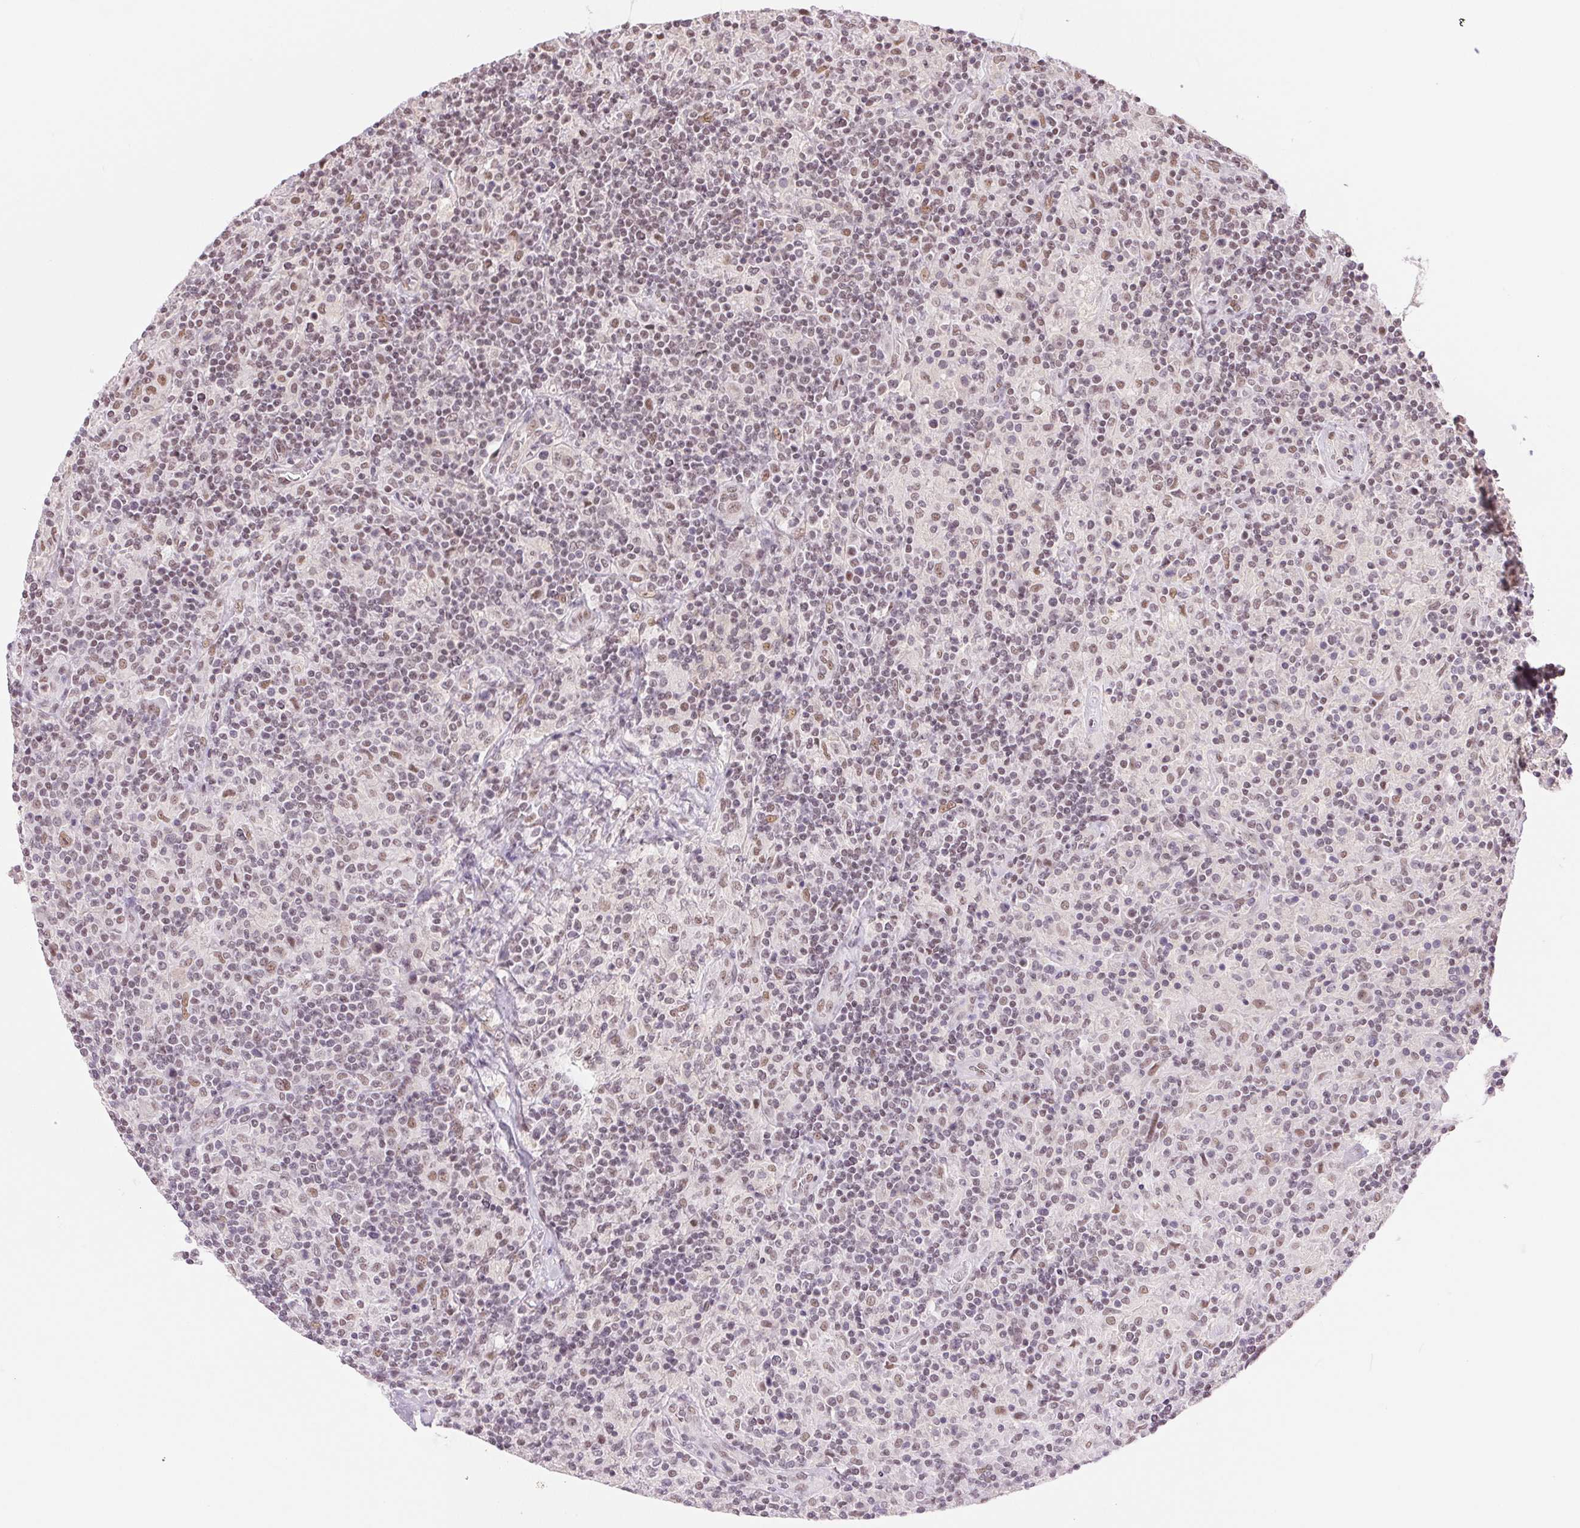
{"staining": {"intensity": "weak", "quantity": "25%-75%", "location": "nuclear"}, "tissue": "lymphoma", "cell_type": "Tumor cells", "image_type": "cancer", "snomed": [{"axis": "morphology", "description": "Hodgkin's disease, NOS"}, {"axis": "topography", "description": "Lymph node"}], "caption": "Weak nuclear protein expression is present in about 25%-75% of tumor cells in Hodgkin's disease.", "gene": "RPRD1B", "patient": {"sex": "male", "age": 70}}